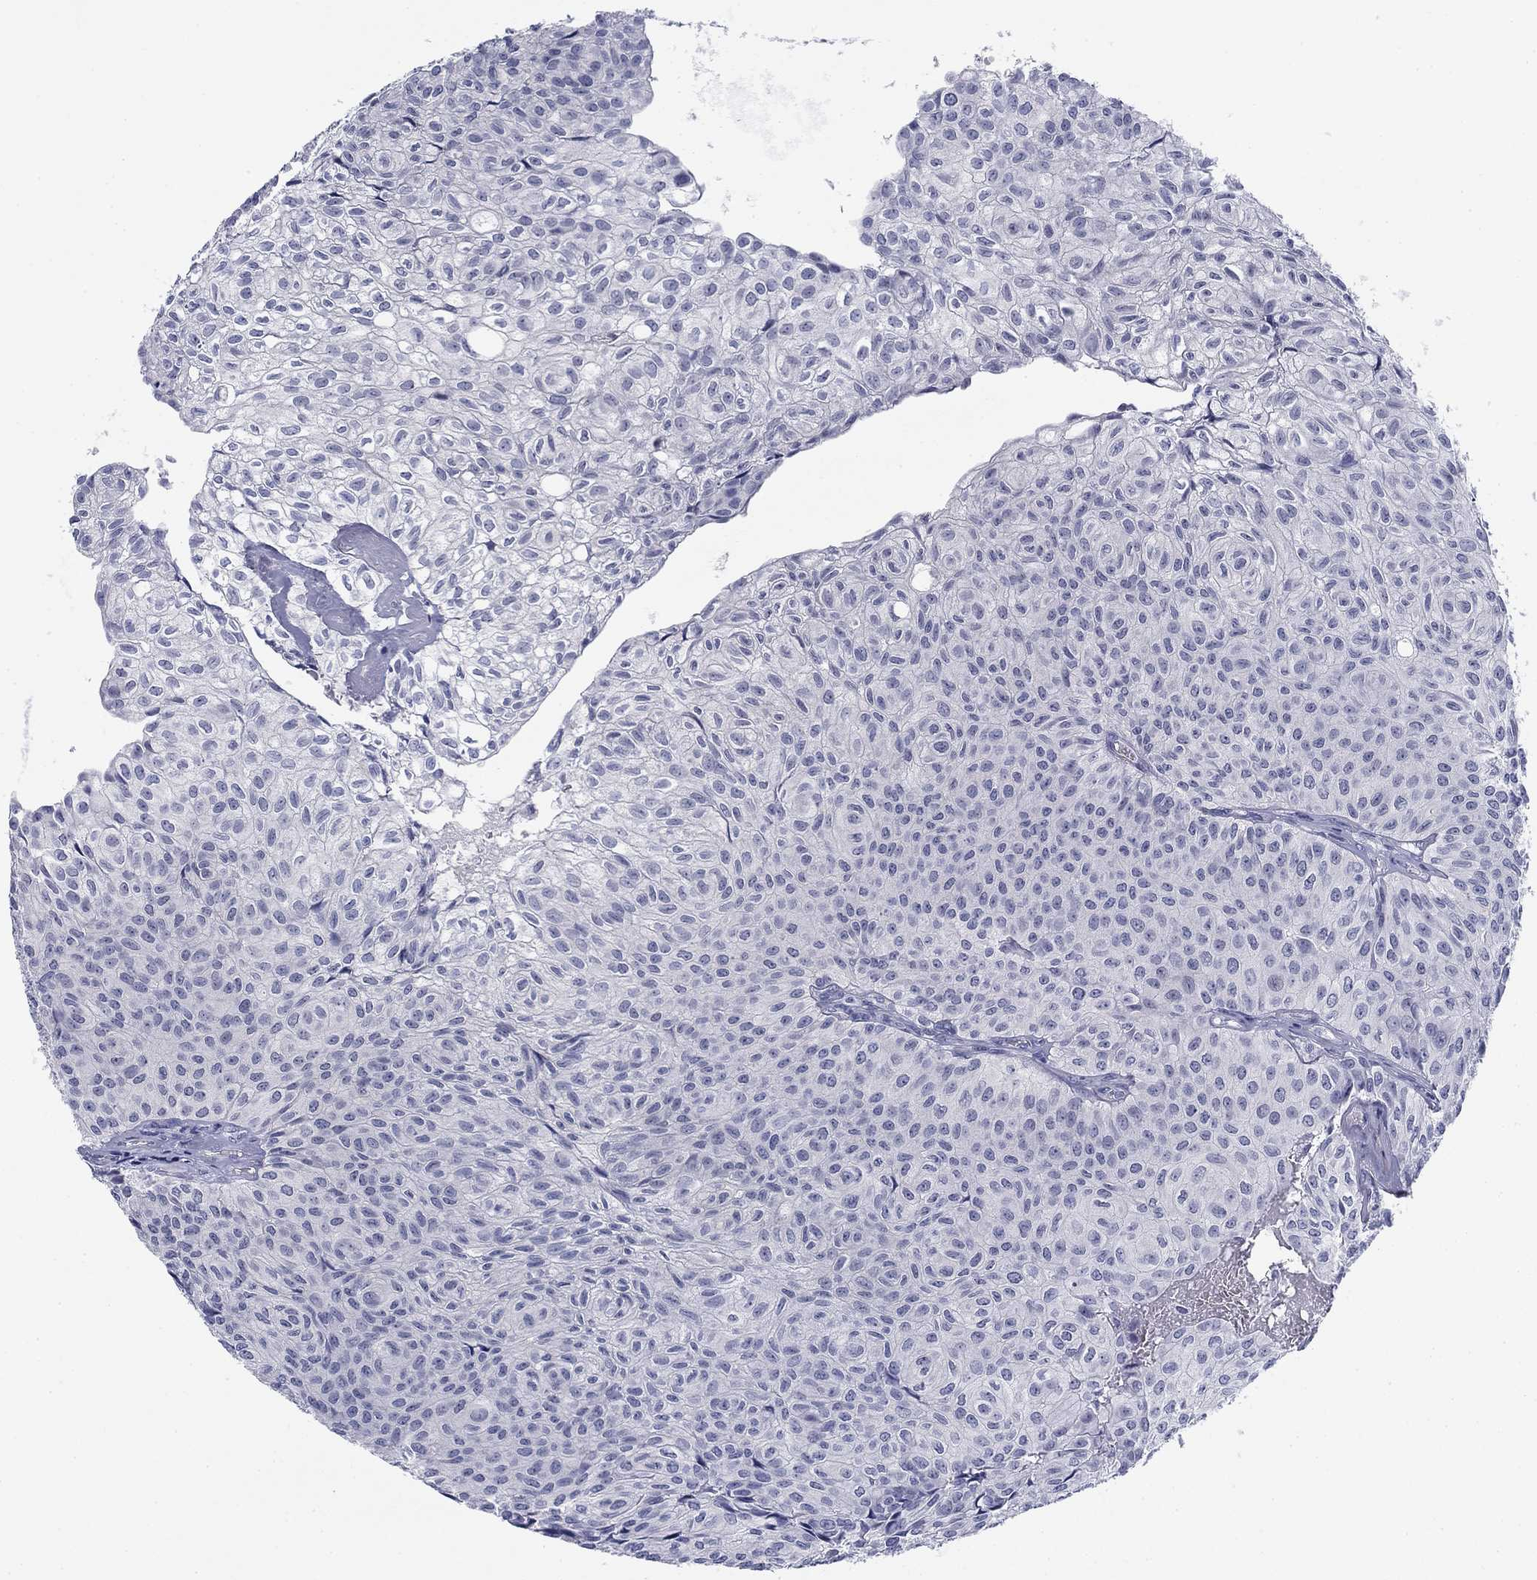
{"staining": {"intensity": "negative", "quantity": "none", "location": "none"}, "tissue": "urothelial cancer", "cell_type": "Tumor cells", "image_type": "cancer", "snomed": [{"axis": "morphology", "description": "Urothelial carcinoma, Low grade"}, {"axis": "topography", "description": "Urinary bladder"}], "caption": "Immunohistochemical staining of human urothelial cancer reveals no significant staining in tumor cells.", "gene": "TIGD4", "patient": {"sex": "male", "age": 89}}